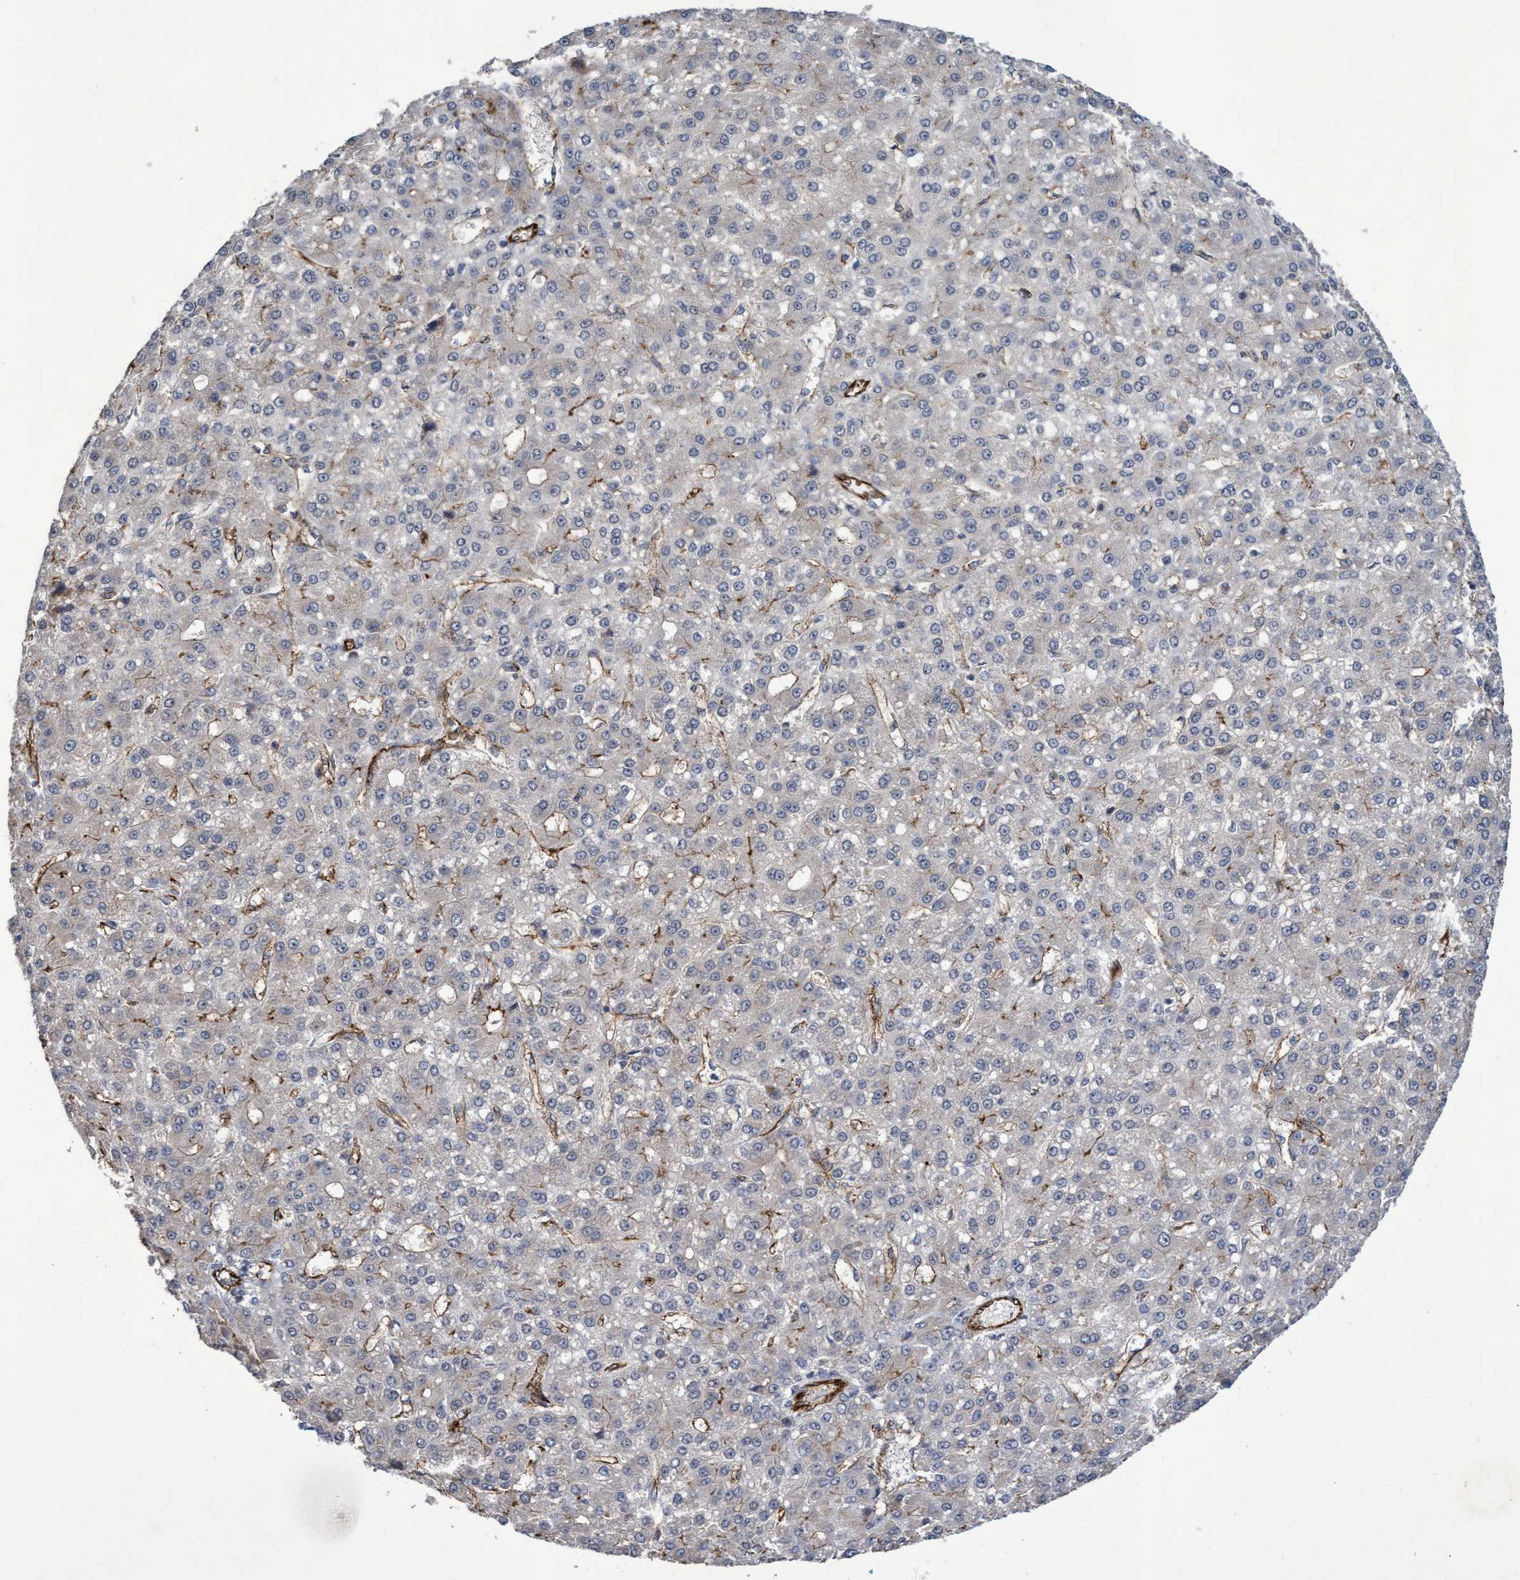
{"staining": {"intensity": "negative", "quantity": "none", "location": "none"}, "tissue": "liver cancer", "cell_type": "Tumor cells", "image_type": "cancer", "snomed": [{"axis": "morphology", "description": "Carcinoma, Hepatocellular, NOS"}, {"axis": "topography", "description": "Liver"}], "caption": "DAB (3,3'-diaminobenzidine) immunohistochemical staining of human hepatocellular carcinoma (liver) demonstrates no significant positivity in tumor cells. Brightfield microscopy of immunohistochemistry stained with DAB (brown) and hematoxylin (blue), captured at high magnification.", "gene": "ZNF750", "patient": {"sex": "male", "age": 67}}